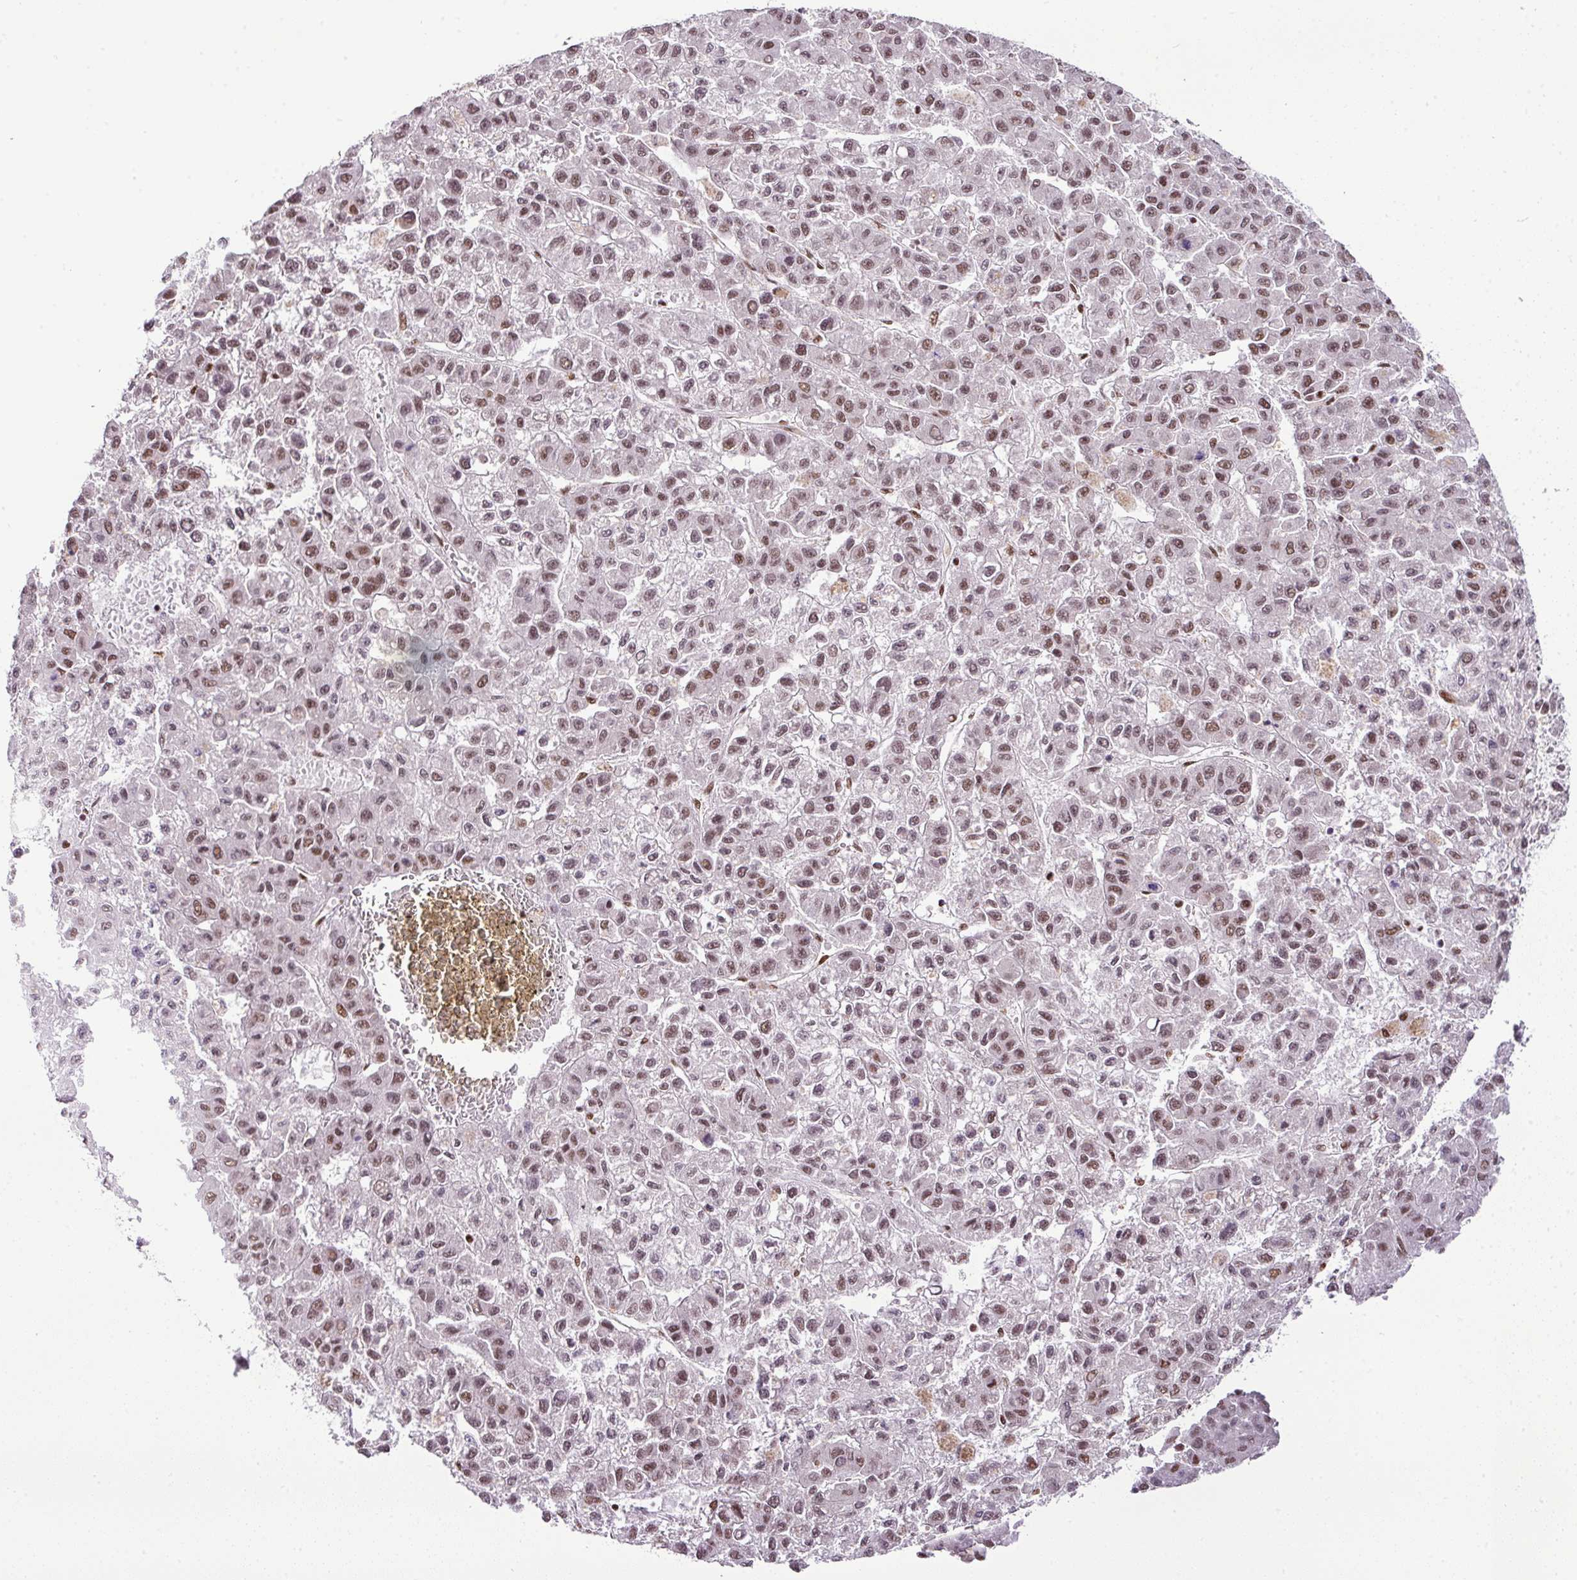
{"staining": {"intensity": "moderate", "quantity": ">75%", "location": "nuclear"}, "tissue": "liver cancer", "cell_type": "Tumor cells", "image_type": "cancer", "snomed": [{"axis": "morphology", "description": "Carcinoma, Hepatocellular, NOS"}, {"axis": "topography", "description": "Liver"}], "caption": "DAB immunohistochemical staining of liver hepatocellular carcinoma reveals moderate nuclear protein staining in about >75% of tumor cells. (DAB = brown stain, brightfield microscopy at high magnification).", "gene": "PGAP4", "patient": {"sex": "male", "age": 70}}